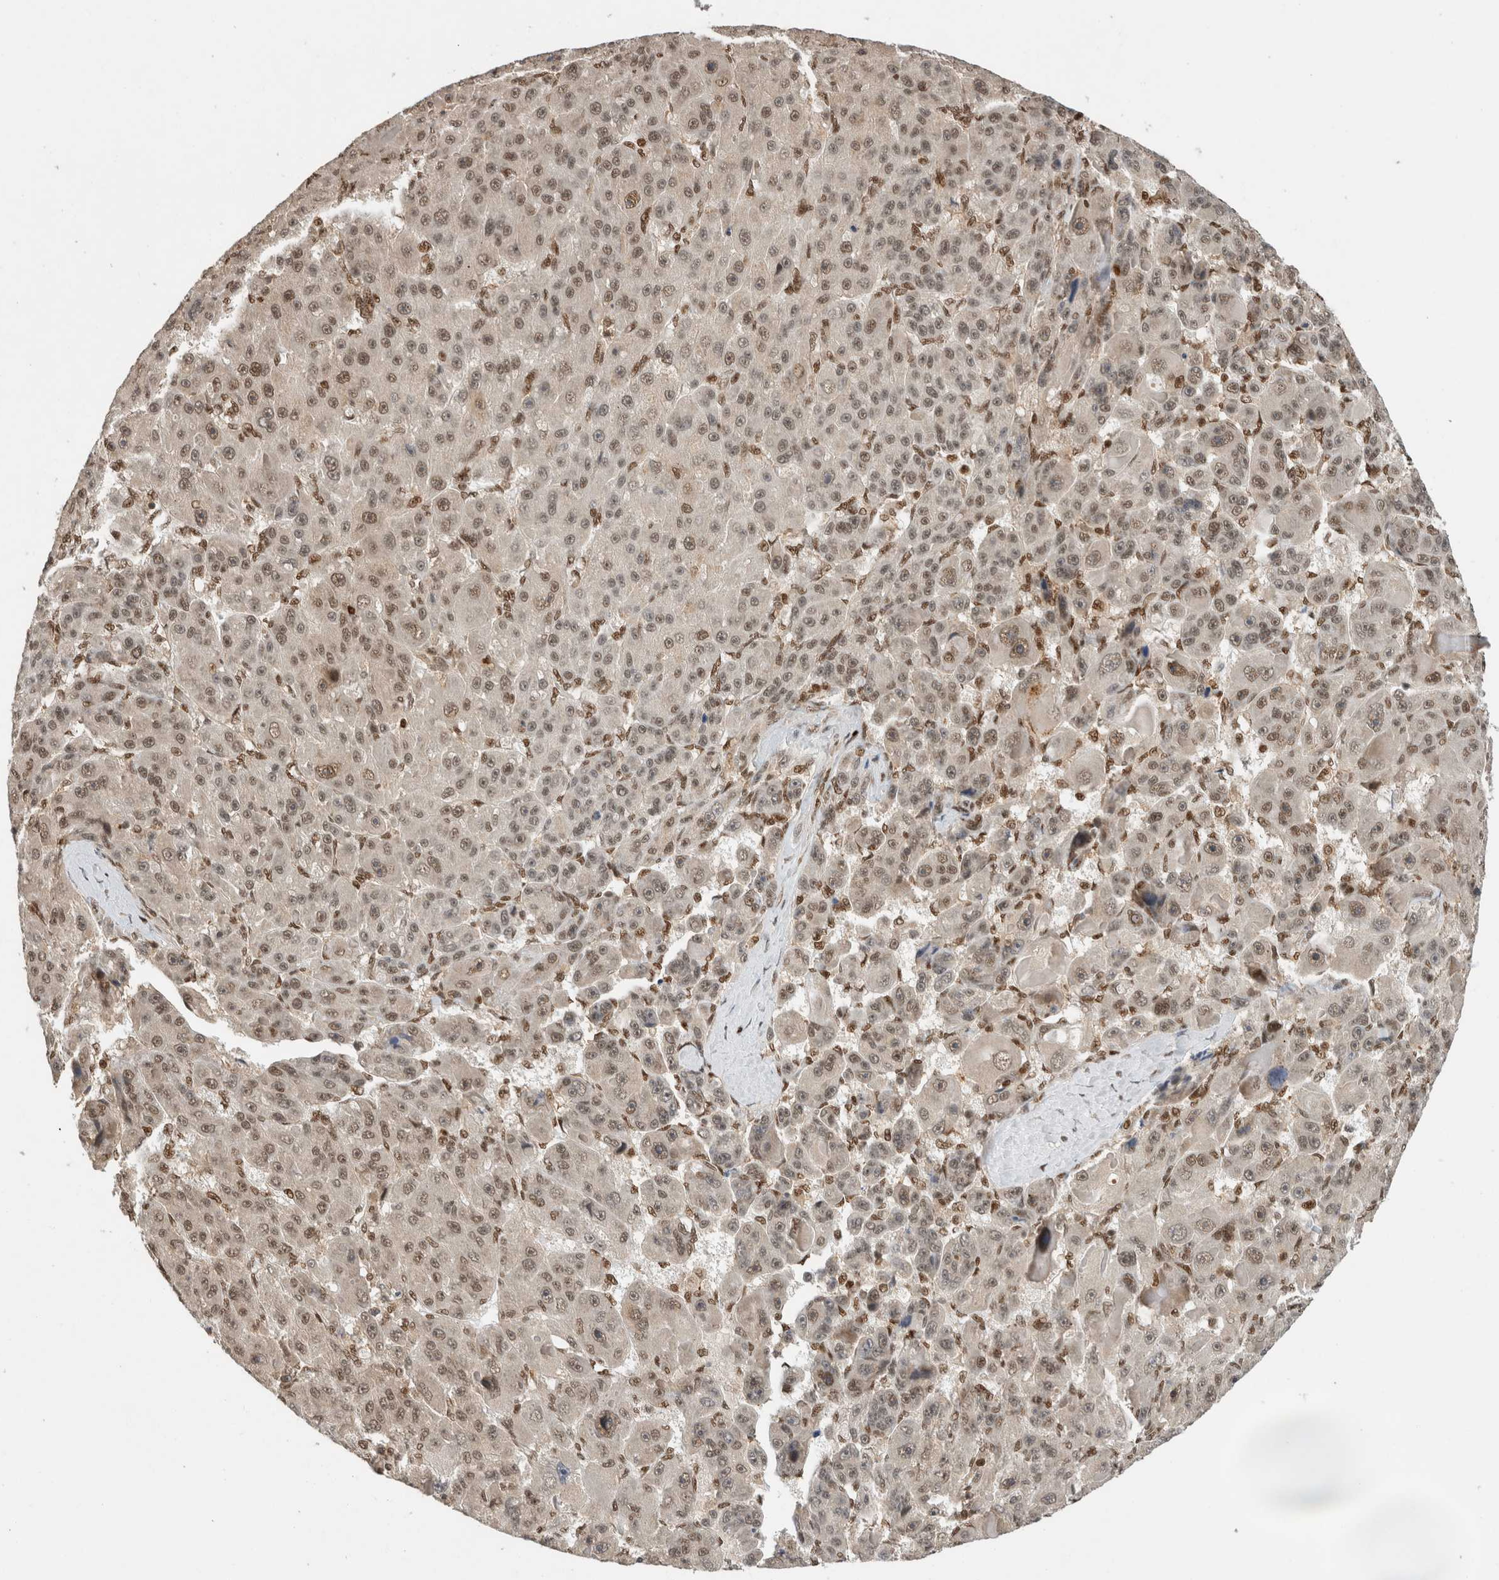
{"staining": {"intensity": "moderate", "quantity": ">75%", "location": "nuclear"}, "tissue": "liver cancer", "cell_type": "Tumor cells", "image_type": "cancer", "snomed": [{"axis": "morphology", "description": "Carcinoma, Hepatocellular, NOS"}, {"axis": "topography", "description": "Liver"}], "caption": "This photomicrograph shows IHC staining of human hepatocellular carcinoma (liver), with medium moderate nuclear positivity in about >75% of tumor cells.", "gene": "SNRNP40", "patient": {"sex": "male", "age": 76}}